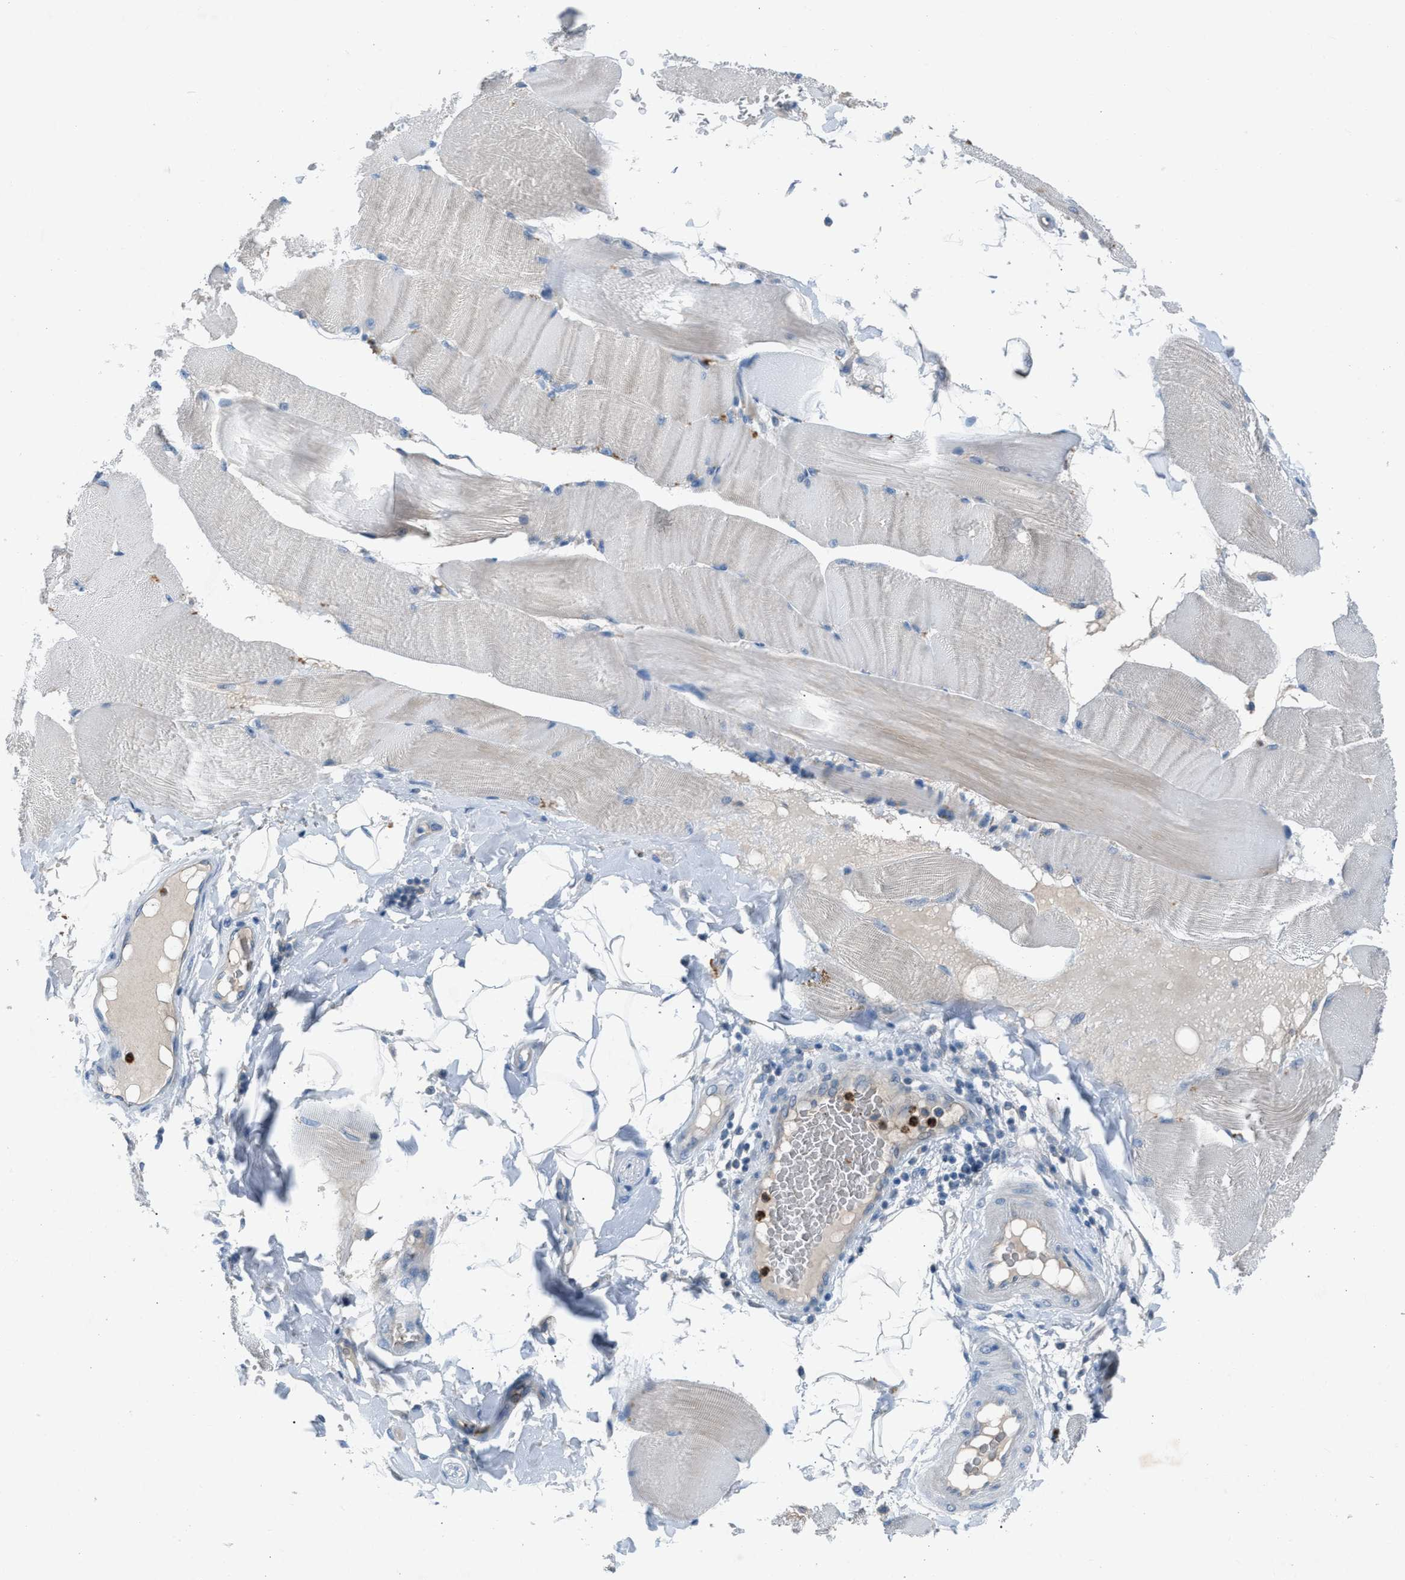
{"staining": {"intensity": "negative", "quantity": "none", "location": "none"}, "tissue": "skeletal muscle", "cell_type": "Myocytes", "image_type": "normal", "snomed": [{"axis": "morphology", "description": "Normal tissue, NOS"}, {"axis": "topography", "description": "Skin"}, {"axis": "topography", "description": "Skeletal muscle"}], "caption": "High magnification brightfield microscopy of normal skeletal muscle stained with DAB (3,3'-diaminobenzidine) (brown) and counterstained with hematoxylin (blue): myocytes show no significant positivity.", "gene": "CFAP77", "patient": {"sex": "male", "age": 83}}